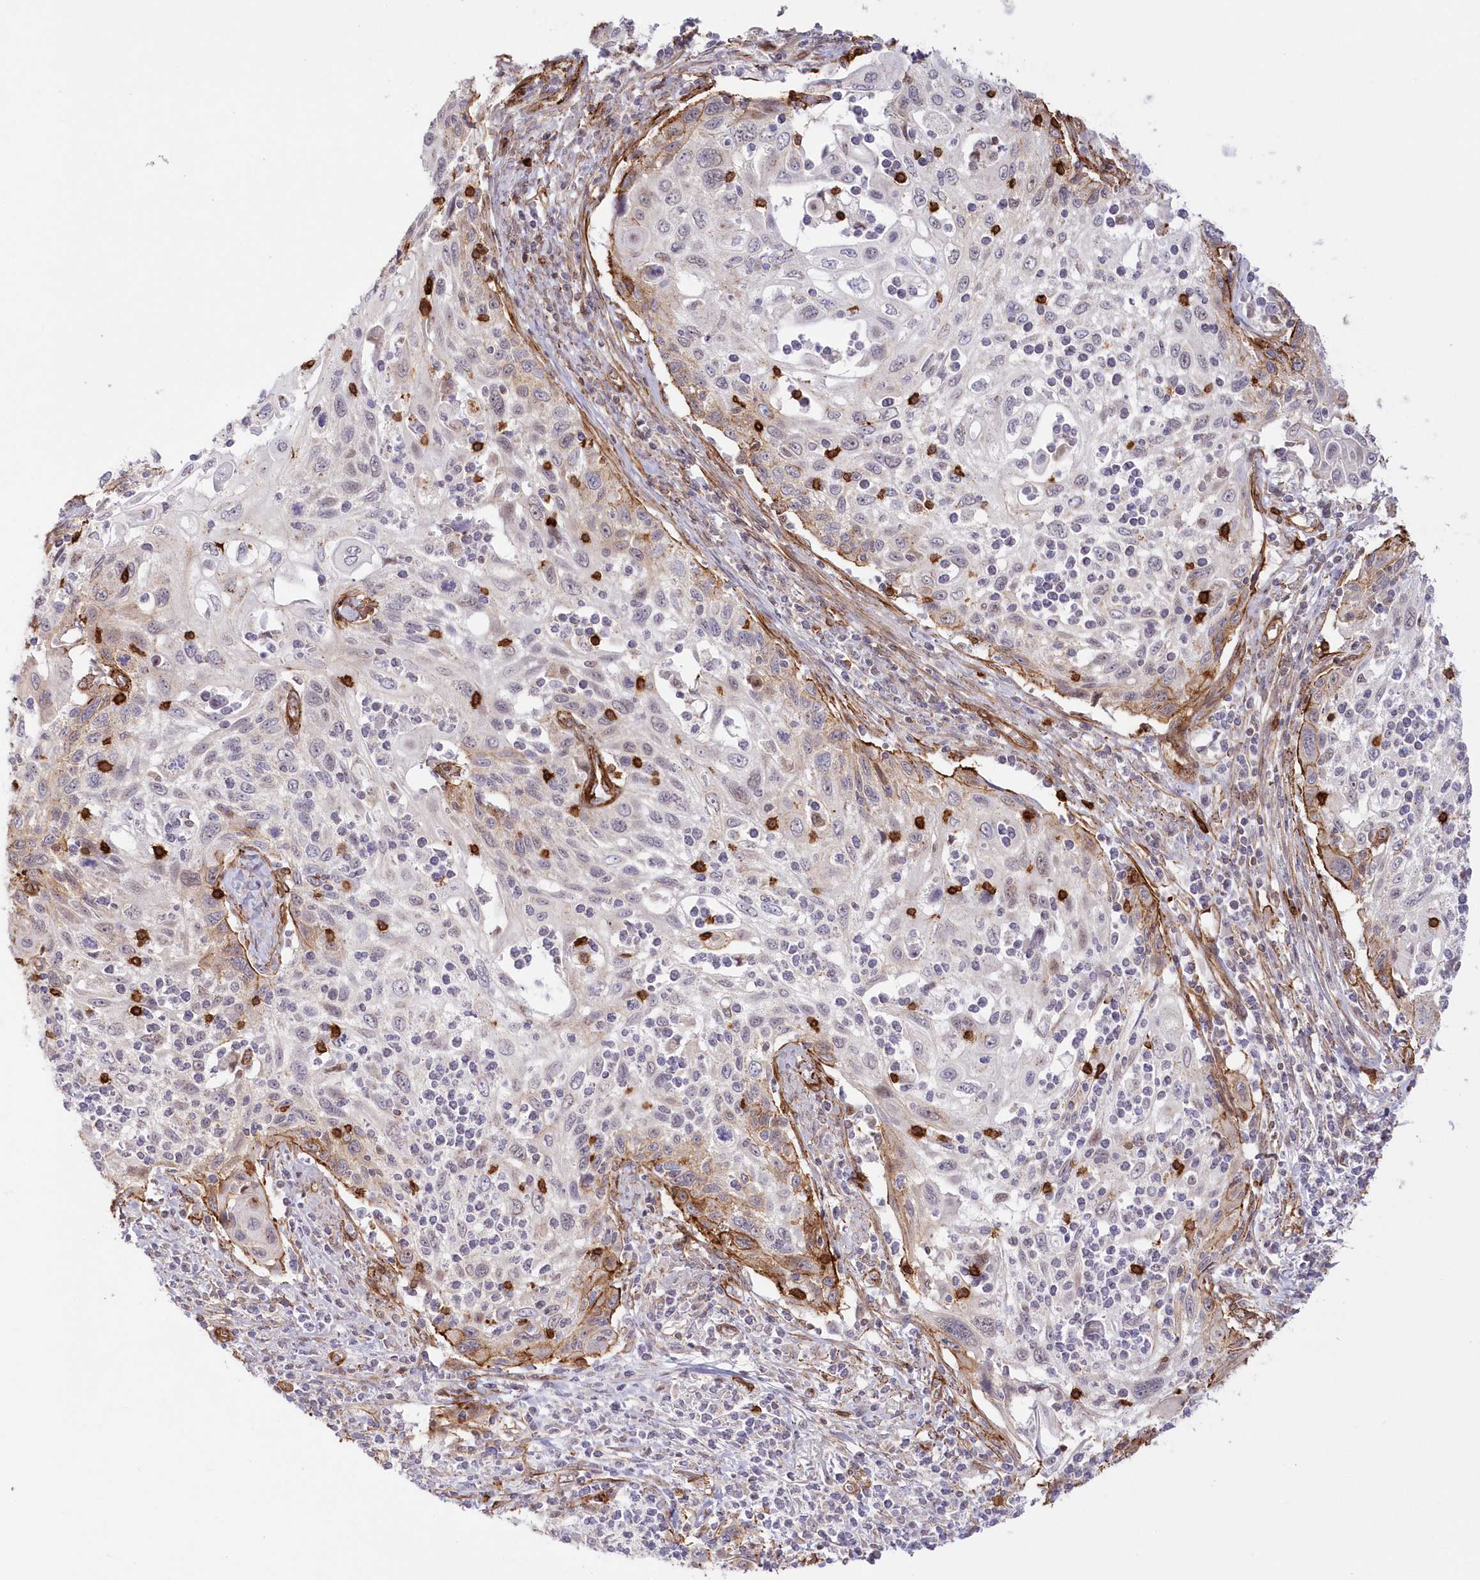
{"staining": {"intensity": "moderate", "quantity": "<25%", "location": "cytoplasmic/membranous"}, "tissue": "cervical cancer", "cell_type": "Tumor cells", "image_type": "cancer", "snomed": [{"axis": "morphology", "description": "Squamous cell carcinoma, NOS"}, {"axis": "topography", "description": "Cervix"}], "caption": "Immunohistochemical staining of human squamous cell carcinoma (cervical) exhibits low levels of moderate cytoplasmic/membranous protein expression in approximately <25% of tumor cells. The protein is shown in brown color, while the nuclei are stained blue.", "gene": "AFAP1L2", "patient": {"sex": "female", "age": 70}}